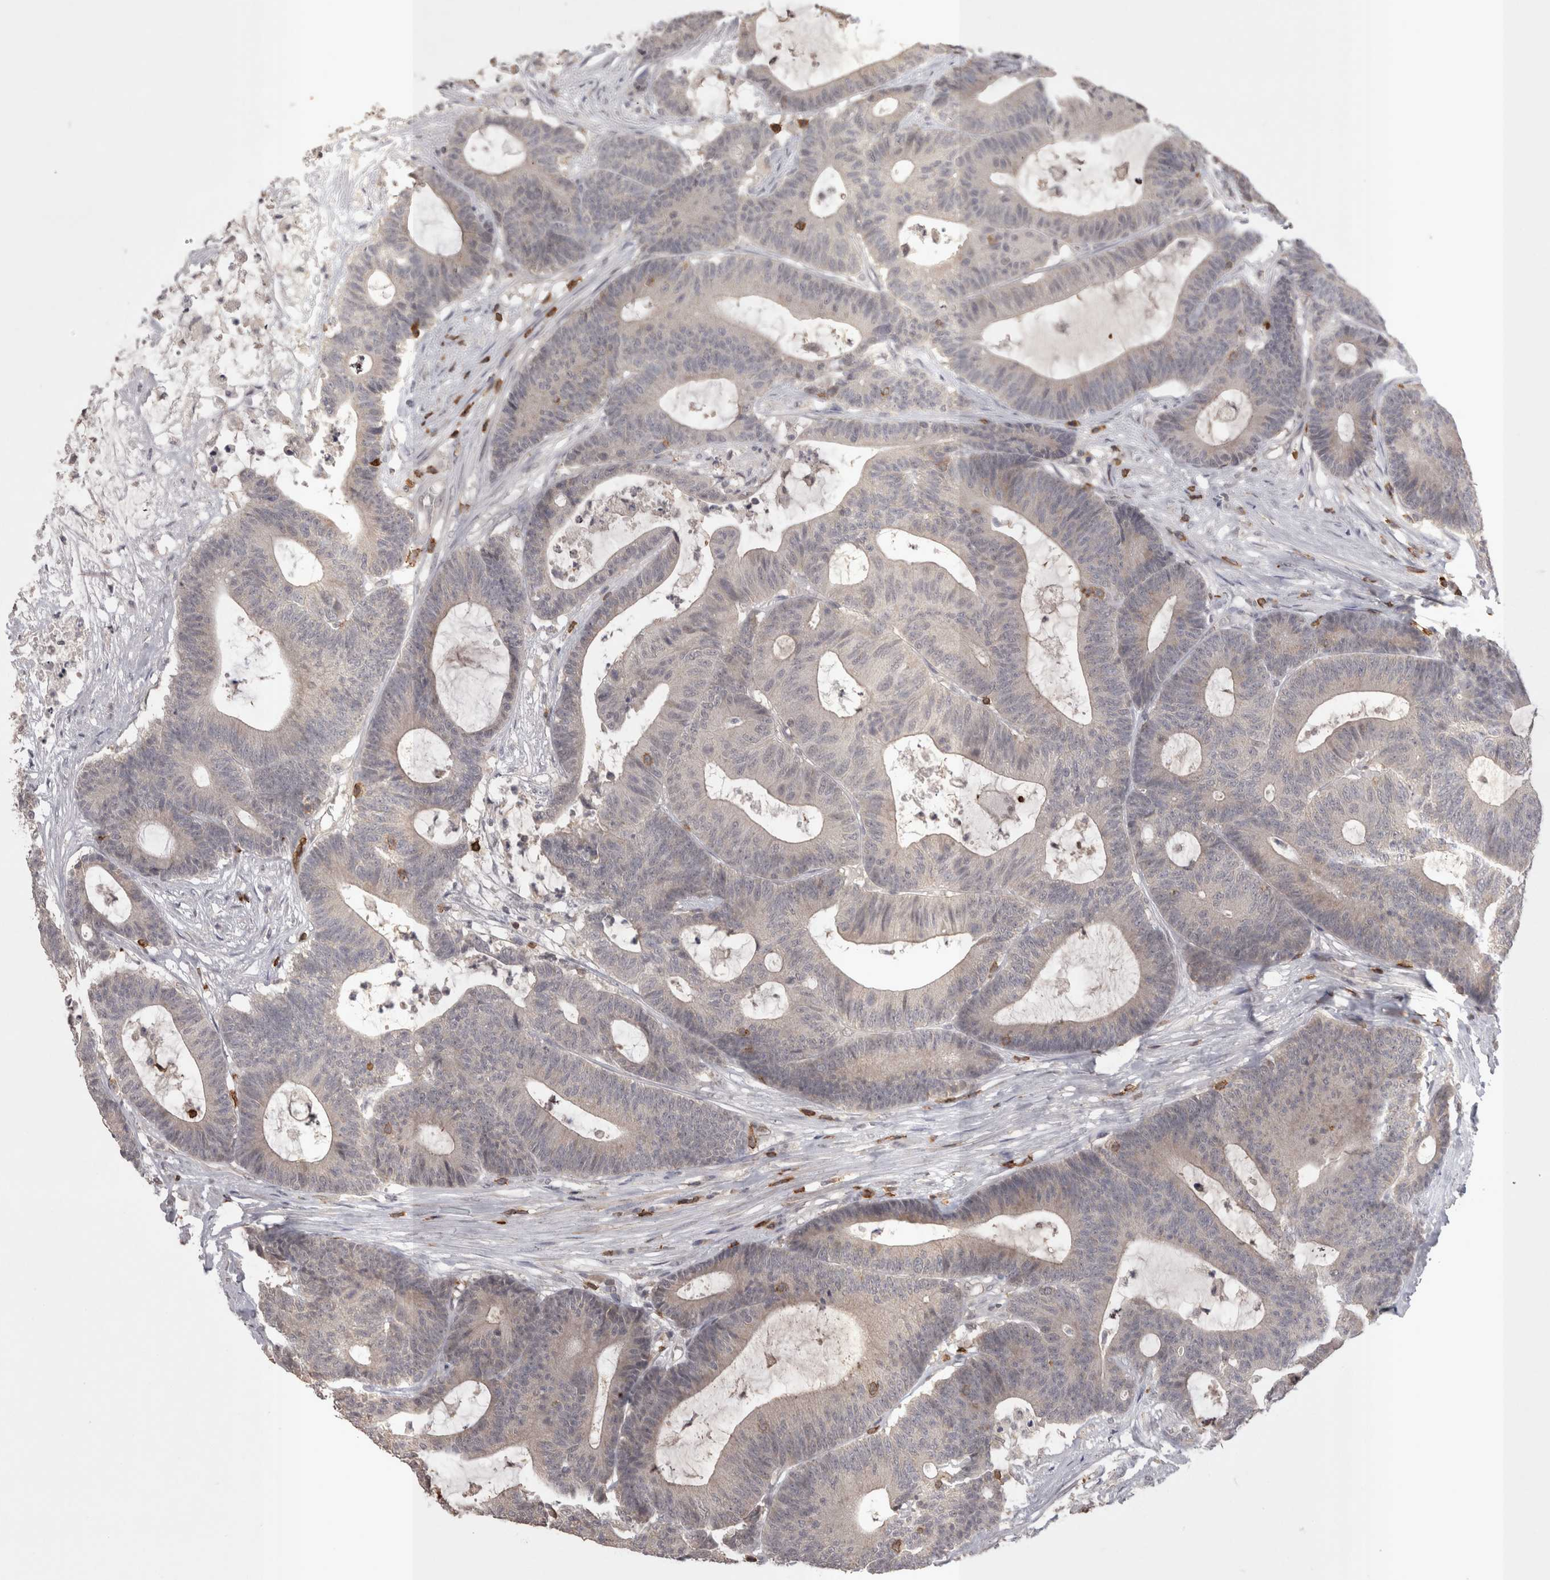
{"staining": {"intensity": "weak", "quantity": "<25%", "location": "cytoplasmic/membranous"}, "tissue": "colorectal cancer", "cell_type": "Tumor cells", "image_type": "cancer", "snomed": [{"axis": "morphology", "description": "Adenocarcinoma, NOS"}, {"axis": "topography", "description": "Colon"}], "caption": "There is no significant staining in tumor cells of adenocarcinoma (colorectal).", "gene": "SKAP1", "patient": {"sex": "female", "age": 84}}